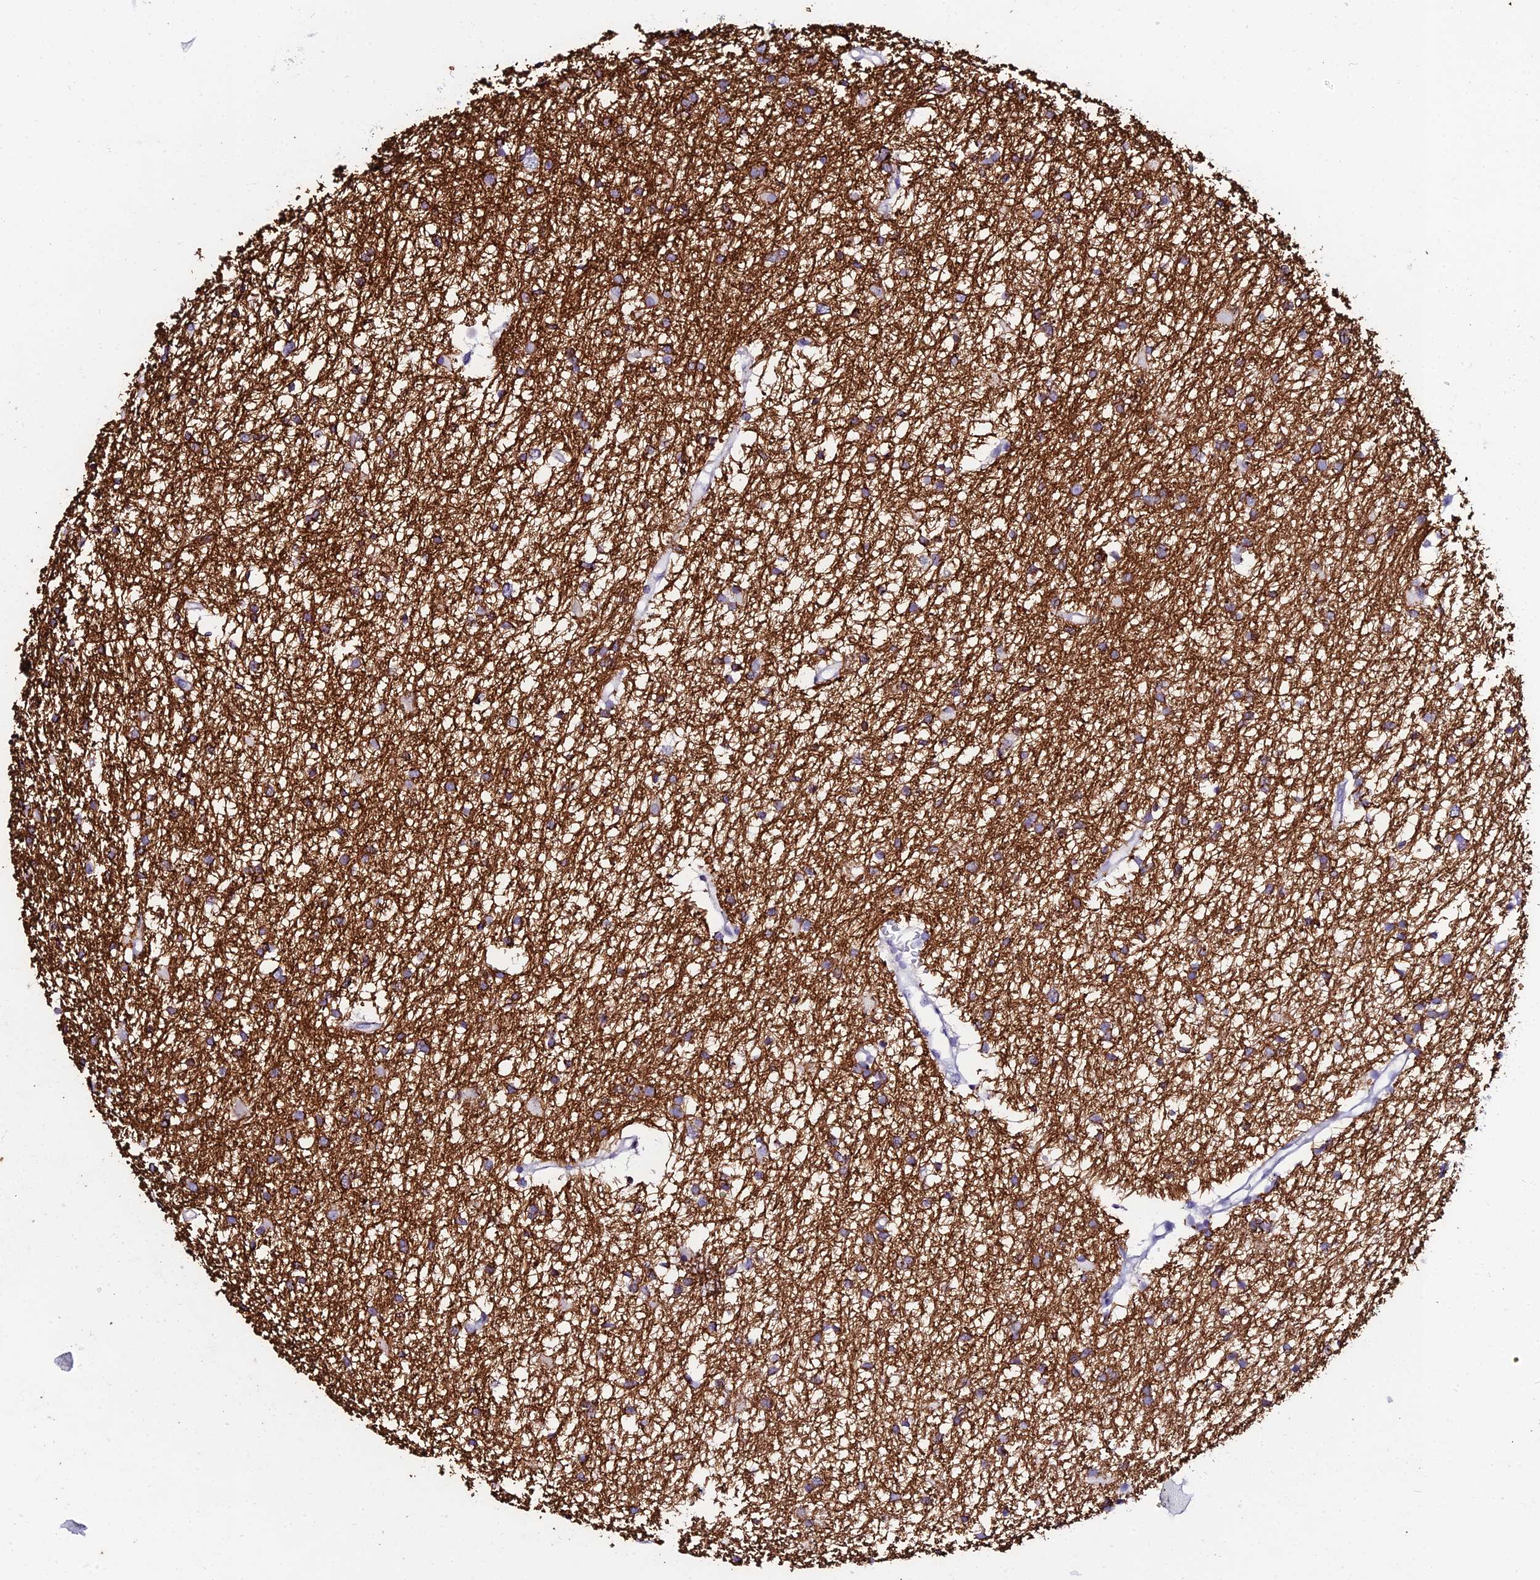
{"staining": {"intensity": "strong", "quantity": "<25%", "location": "cytoplasmic/membranous"}, "tissue": "glioma", "cell_type": "Tumor cells", "image_type": "cancer", "snomed": [{"axis": "morphology", "description": "Glioma, malignant, High grade"}, {"axis": "topography", "description": "Brain"}], "caption": "Protein expression analysis of human malignant glioma (high-grade) reveals strong cytoplasmic/membranous expression in about <25% of tumor cells. (Brightfield microscopy of DAB IHC at high magnification).", "gene": "DEFB132", "patient": {"sex": "male", "age": 77}}